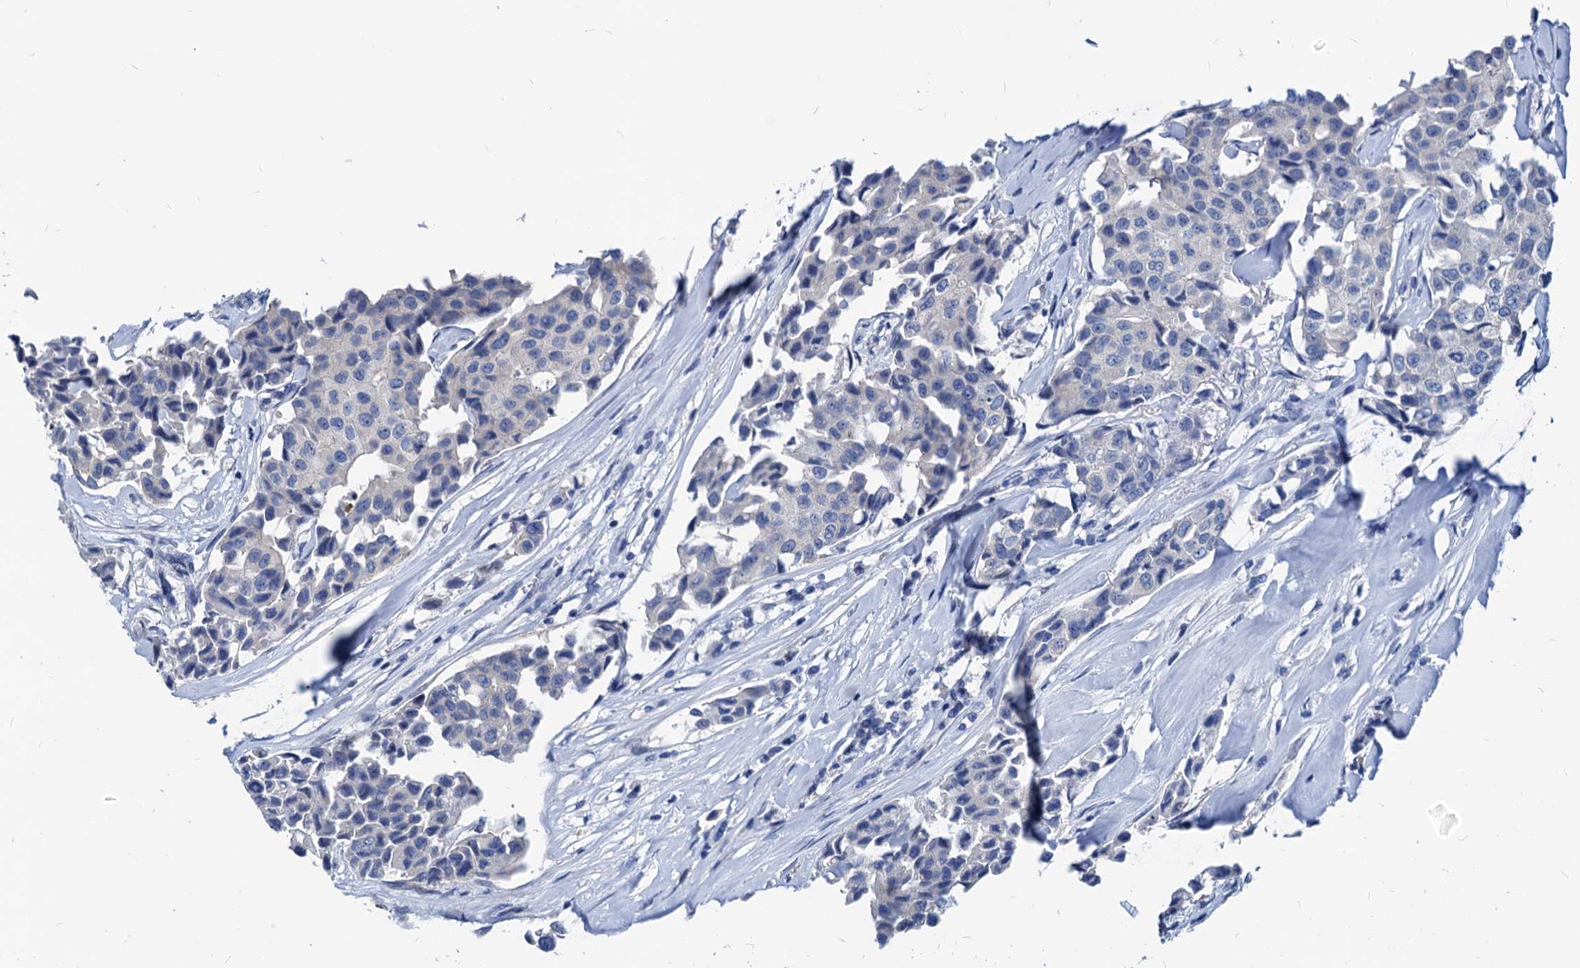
{"staining": {"intensity": "negative", "quantity": "none", "location": "none"}, "tissue": "breast cancer", "cell_type": "Tumor cells", "image_type": "cancer", "snomed": [{"axis": "morphology", "description": "Duct carcinoma"}, {"axis": "topography", "description": "Breast"}], "caption": "An immunohistochemistry micrograph of breast invasive ductal carcinoma is shown. There is no staining in tumor cells of breast invasive ductal carcinoma. (DAB immunohistochemistry with hematoxylin counter stain).", "gene": "HSF2", "patient": {"sex": "female", "age": 80}}